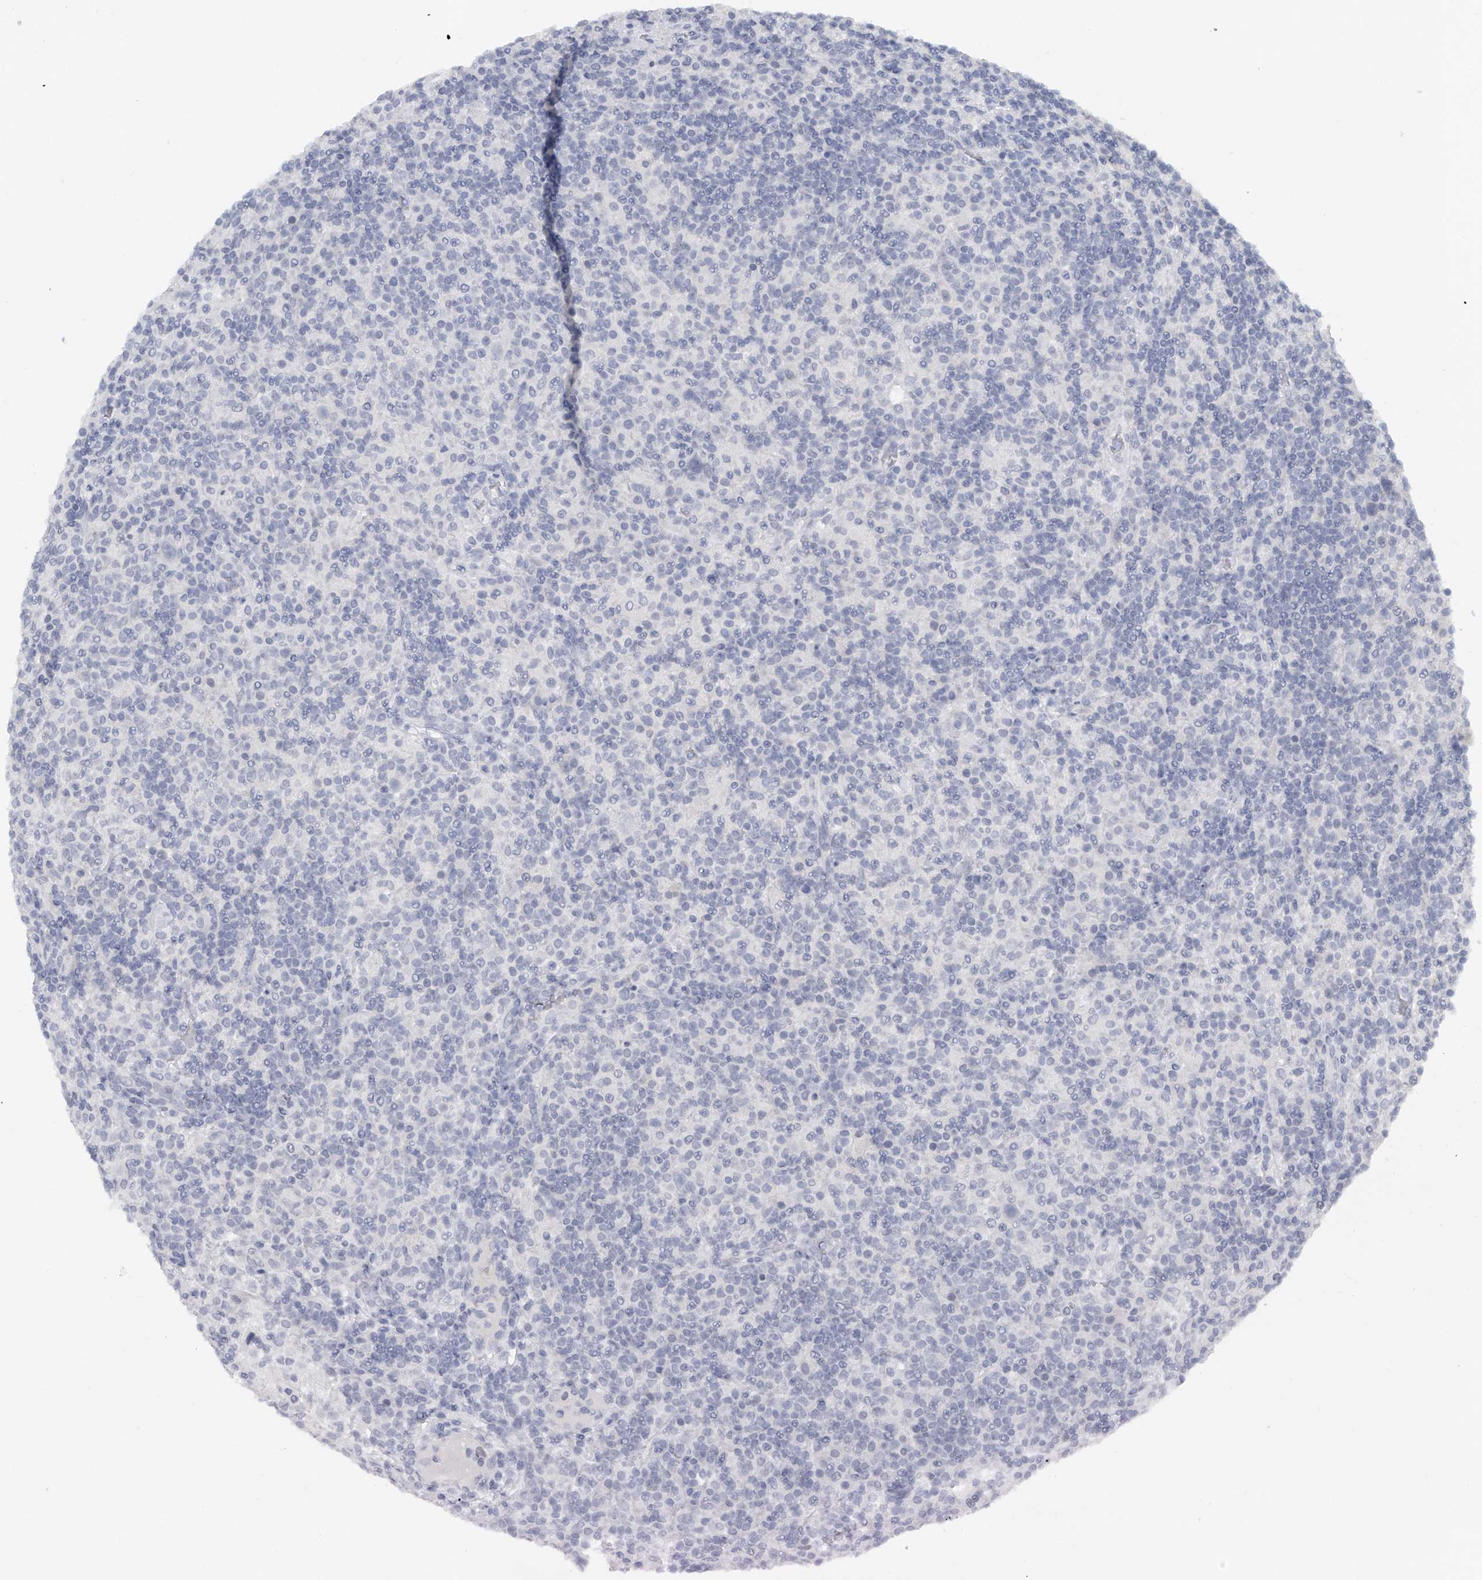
{"staining": {"intensity": "negative", "quantity": "none", "location": "none"}, "tissue": "lymphoma", "cell_type": "Tumor cells", "image_type": "cancer", "snomed": [{"axis": "morphology", "description": "Hodgkin's disease, NOS"}, {"axis": "topography", "description": "Lymph node"}], "caption": "Immunohistochemistry of human lymphoma demonstrates no expression in tumor cells.", "gene": "FAT2", "patient": {"sex": "male", "age": 70}}